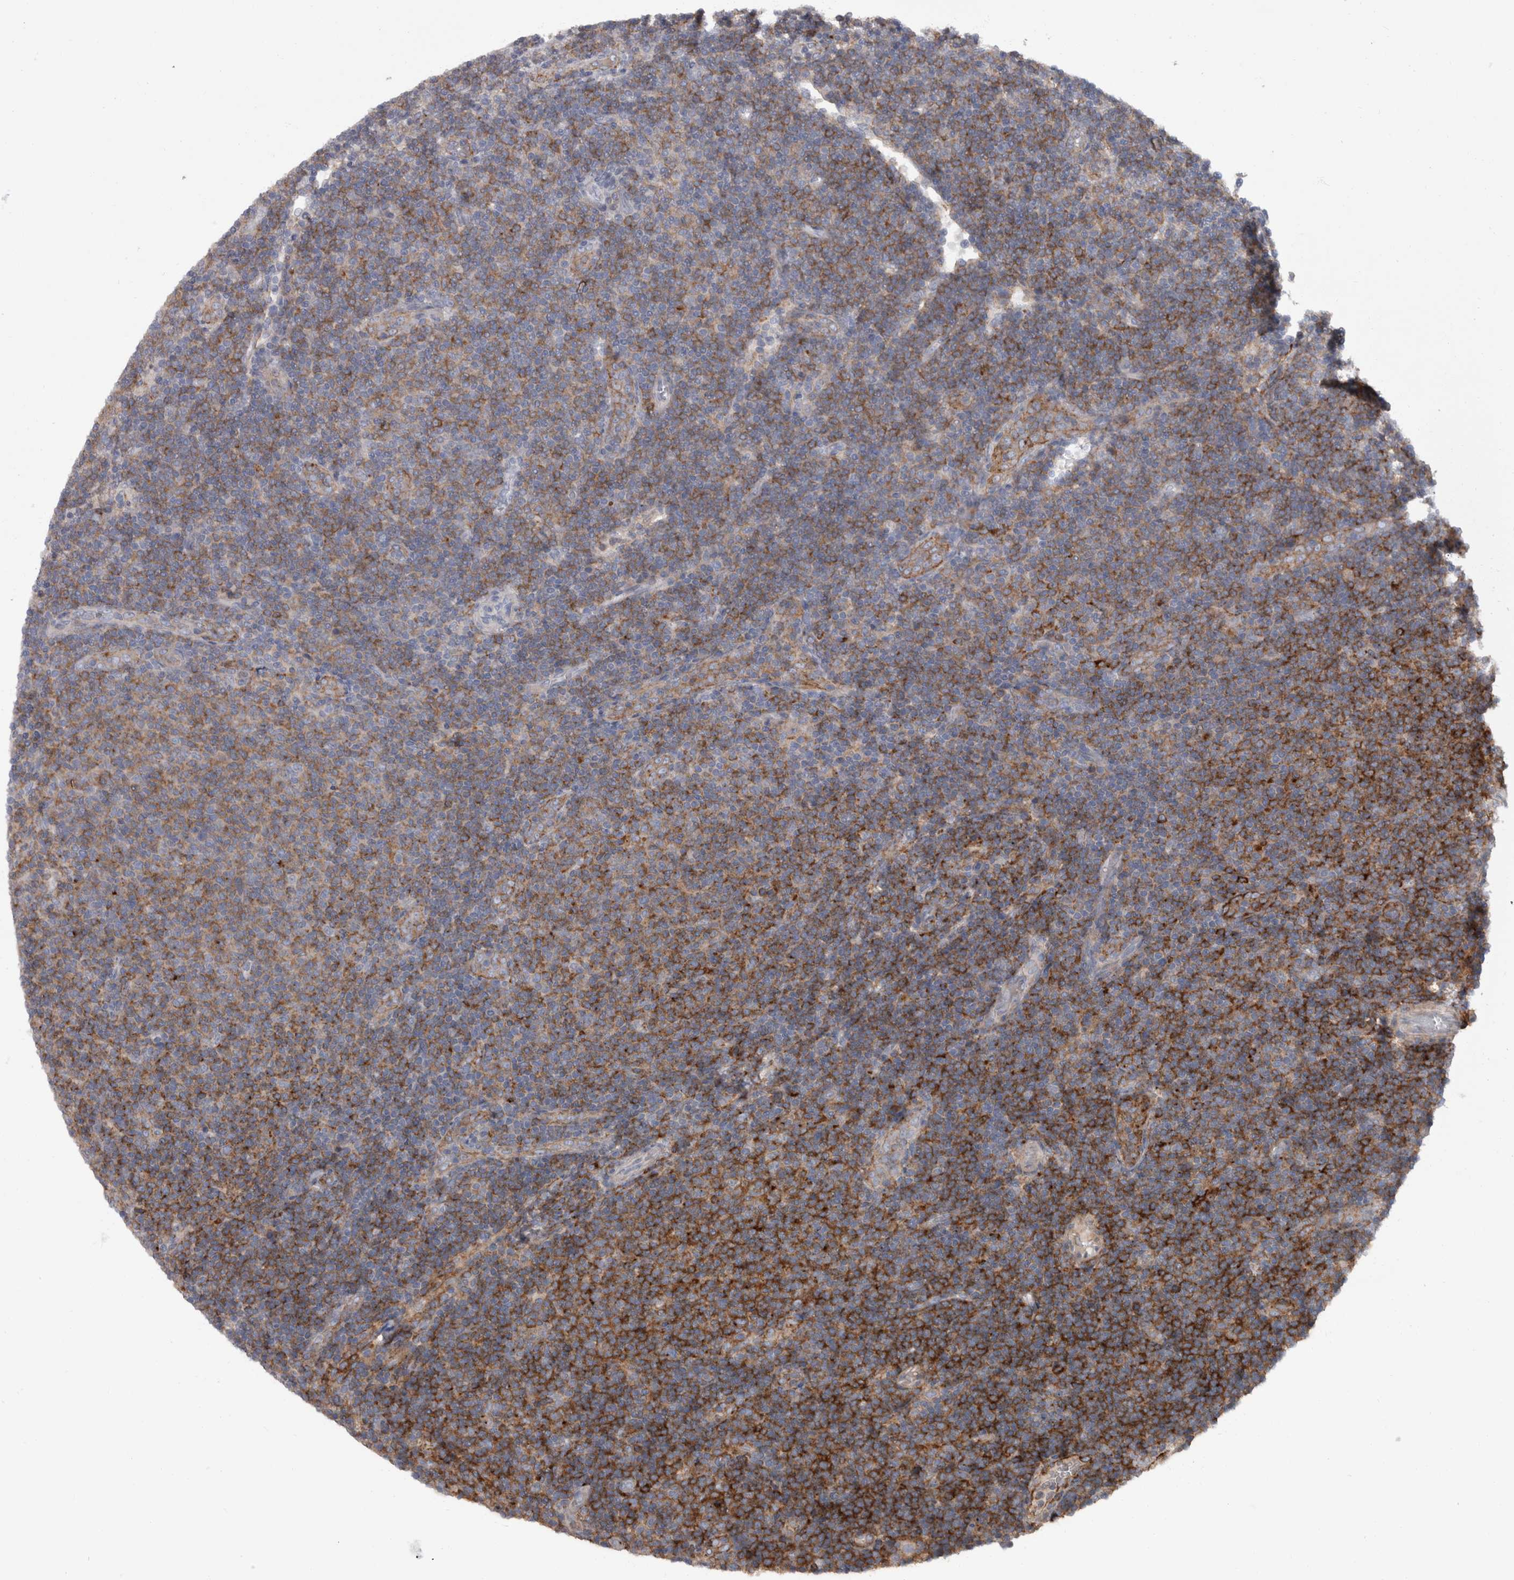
{"staining": {"intensity": "strong", "quantity": "25%-75%", "location": "cytoplasmic/membranous"}, "tissue": "lymphoma", "cell_type": "Tumor cells", "image_type": "cancer", "snomed": [{"axis": "morphology", "description": "Malignant lymphoma, non-Hodgkin's type, Low grade"}, {"axis": "topography", "description": "Lymph node"}], "caption": "Immunohistochemical staining of human lymphoma demonstrates high levels of strong cytoplasmic/membranous expression in about 25%-75% of tumor cells.", "gene": "CDC42BPG", "patient": {"sex": "male", "age": 66}}